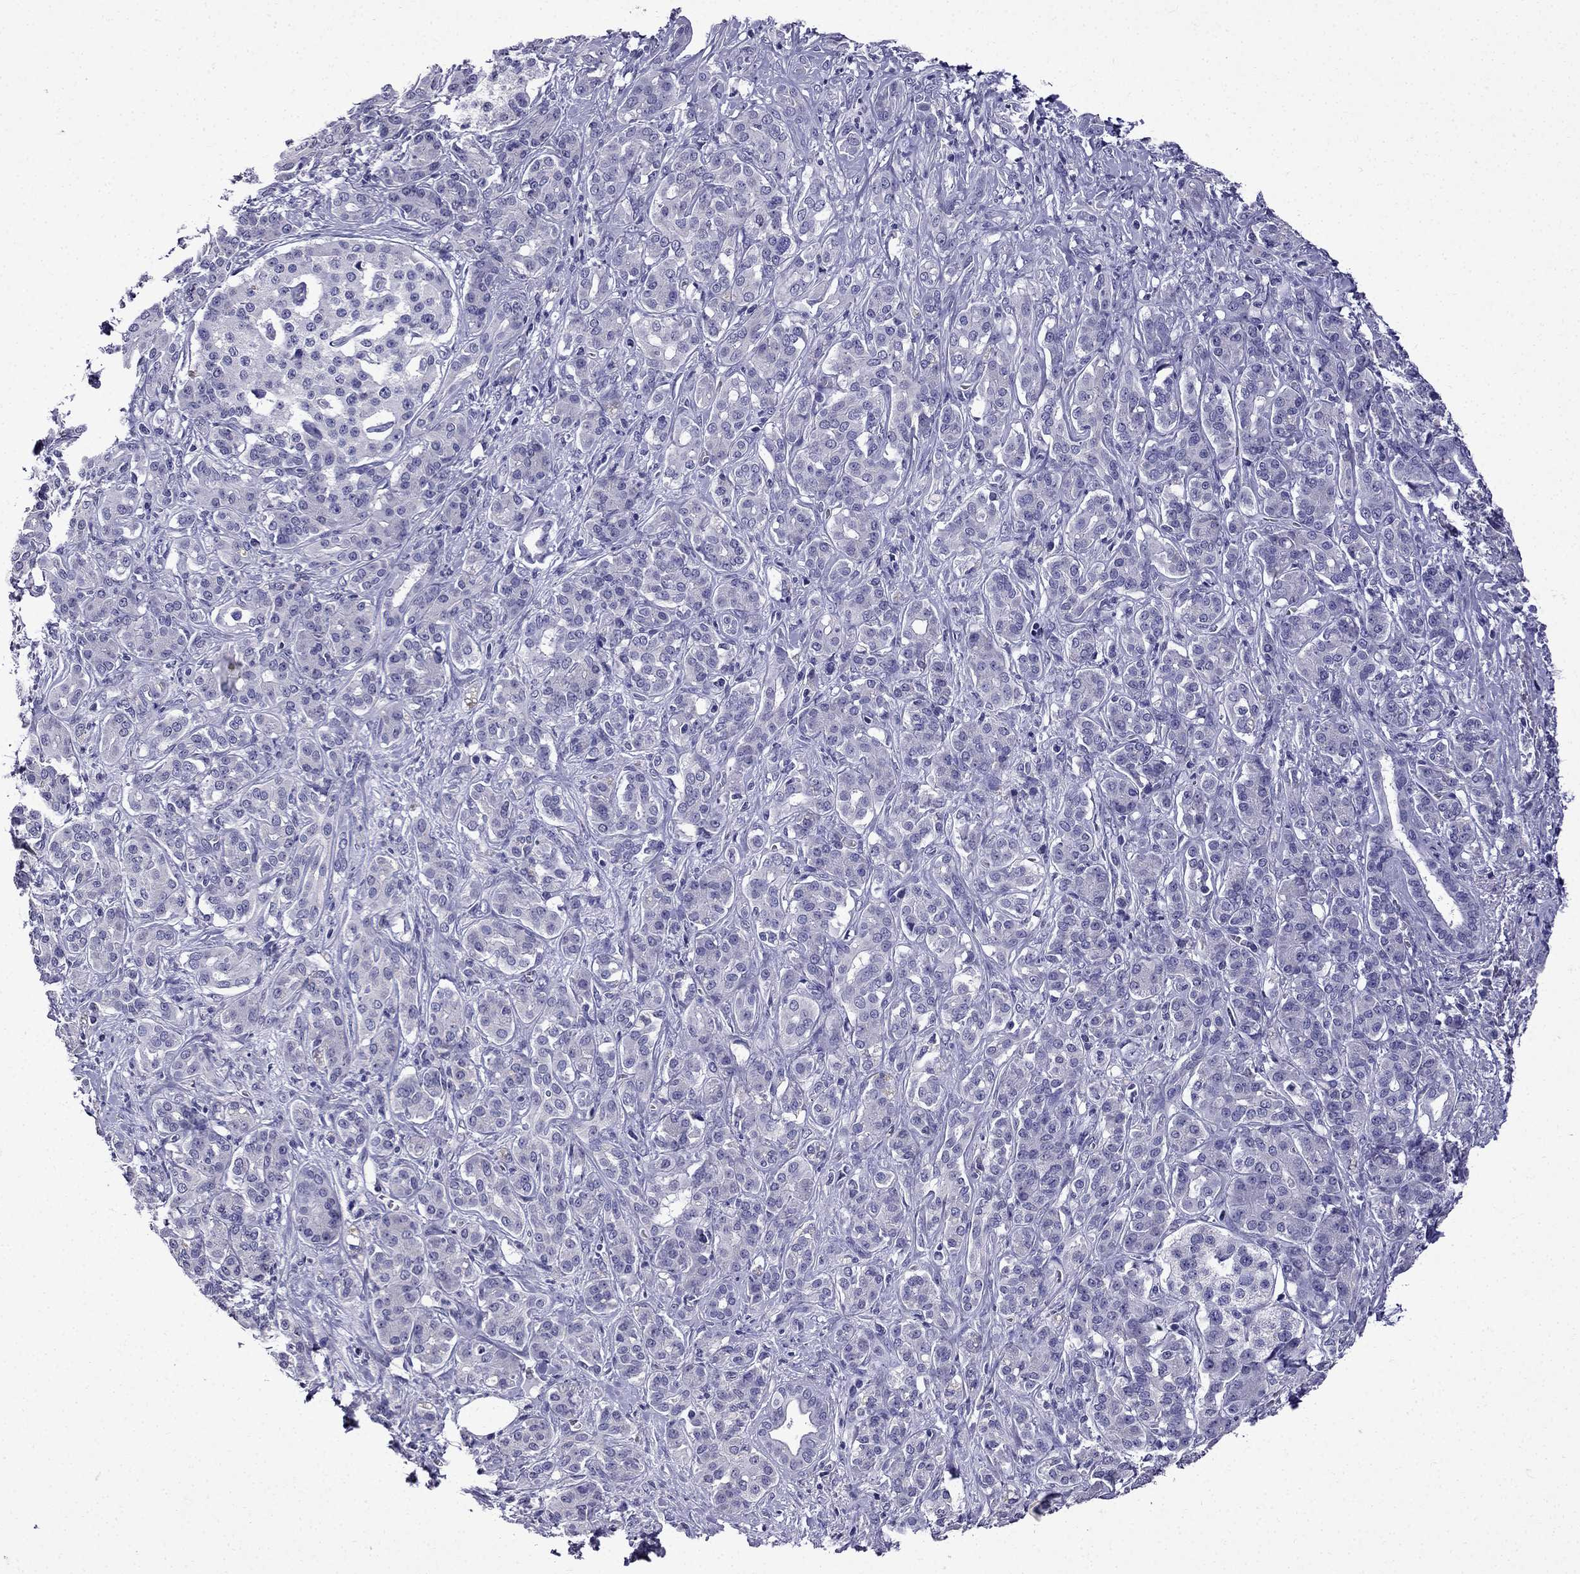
{"staining": {"intensity": "negative", "quantity": "none", "location": "none"}, "tissue": "pancreatic cancer", "cell_type": "Tumor cells", "image_type": "cancer", "snomed": [{"axis": "morphology", "description": "Normal tissue, NOS"}, {"axis": "morphology", "description": "Inflammation, NOS"}, {"axis": "morphology", "description": "Adenocarcinoma, NOS"}, {"axis": "topography", "description": "Pancreas"}], "caption": "Immunohistochemistry (IHC) image of pancreatic adenocarcinoma stained for a protein (brown), which displays no staining in tumor cells.", "gene": "DNAH17", "patient": {"sex": "male", "age": 57}}